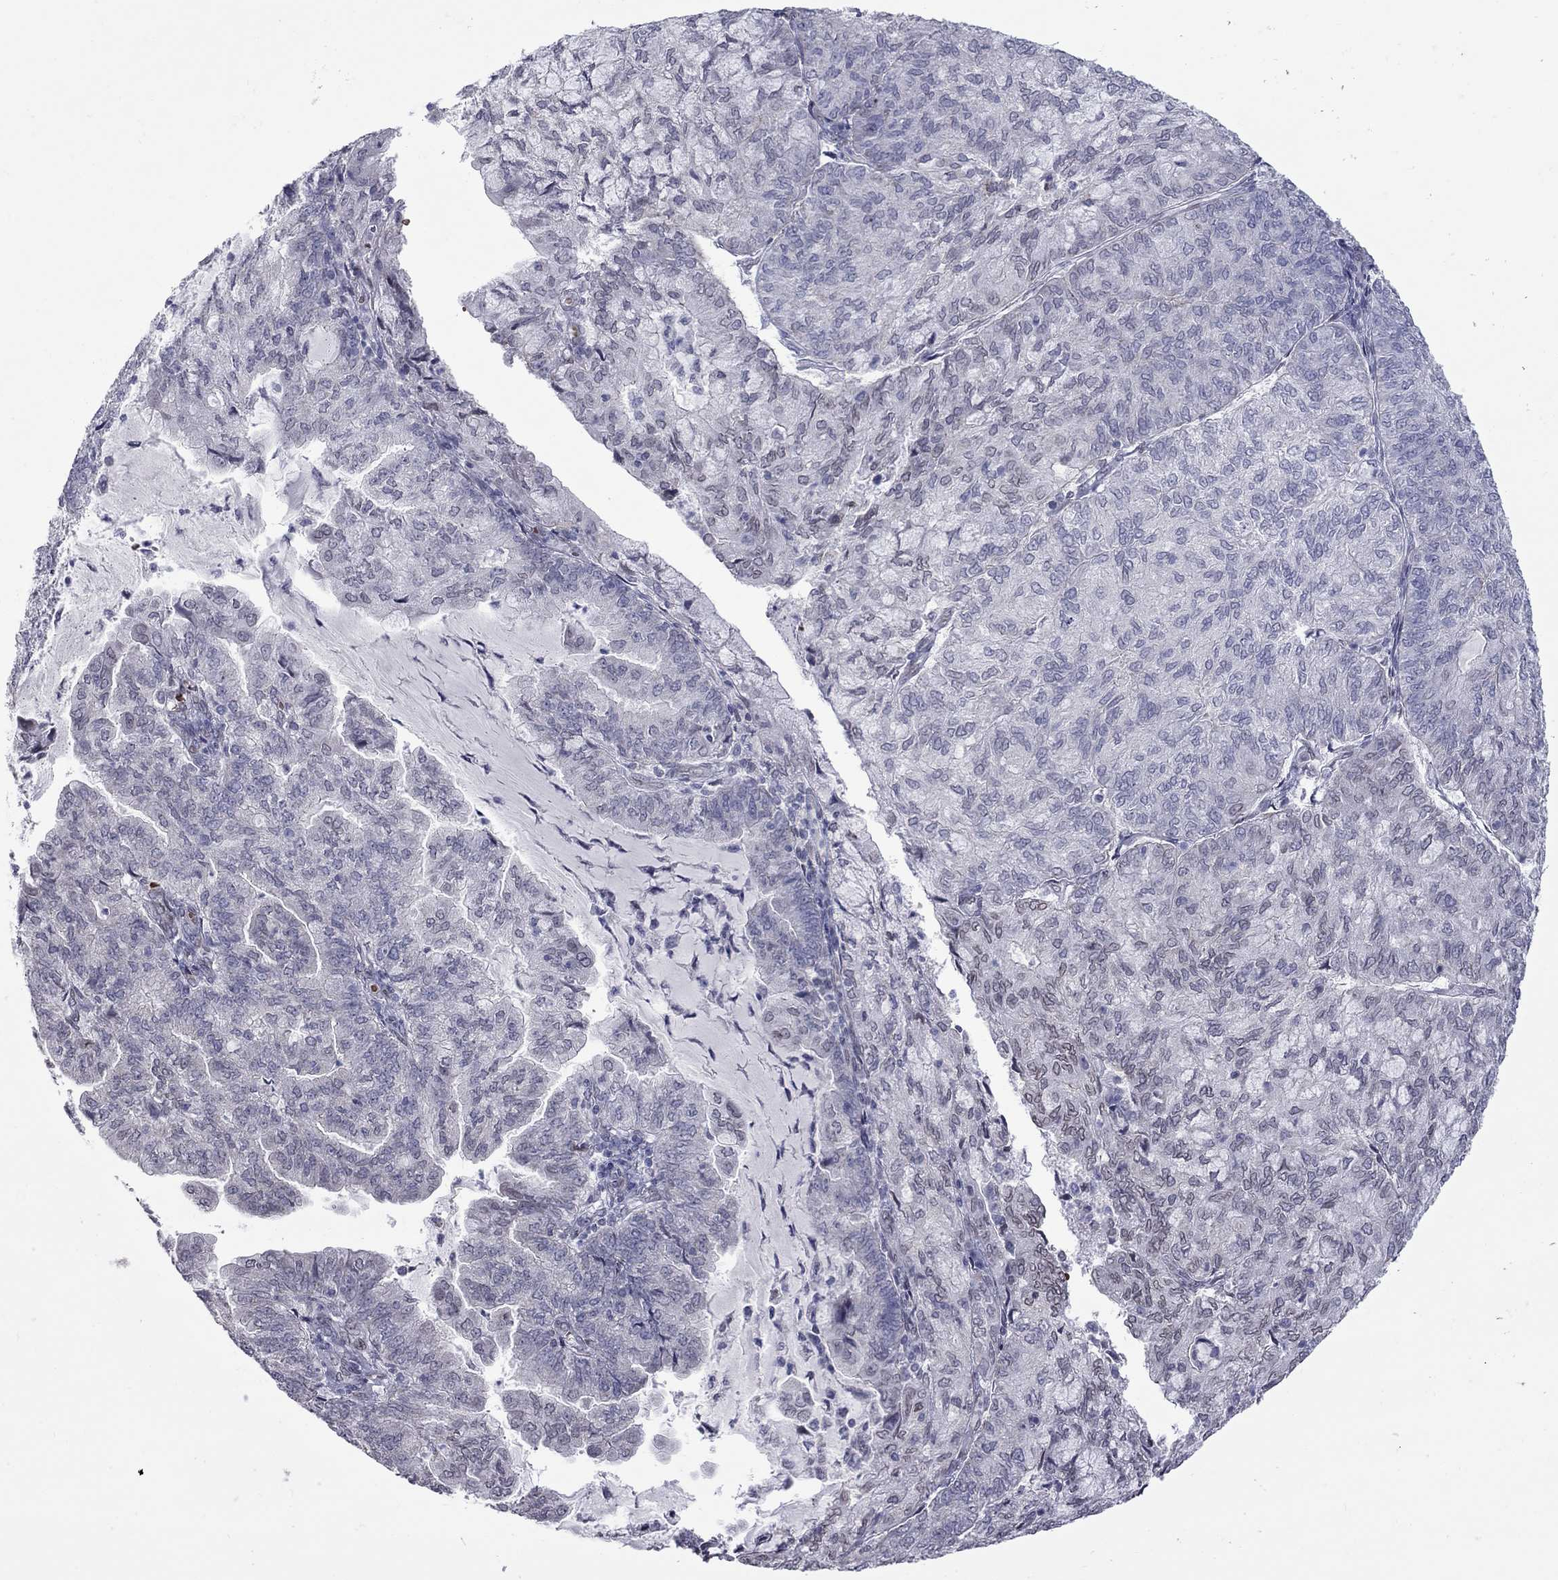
{"staining": {"intensity": "negative", "quantity": "none", "location": "none"}, "tissue": "endometrial cancer", "cell_type": "Tumor cells", "image_type": "cancer", "snomed": [{"axis": "morphology", "description": "Adenocarcinoma, NOS"}, {"axis": "topography", "description": "Endometrium"}], "caption": "High power microscopy histopathology image of an immunohistochemistry (IHC) micrograph of endometrial cancer, revealing no significant expression in tumor cells.", "gene": "CLTCL1", "patient": {"sex": "female", "age": 82}}